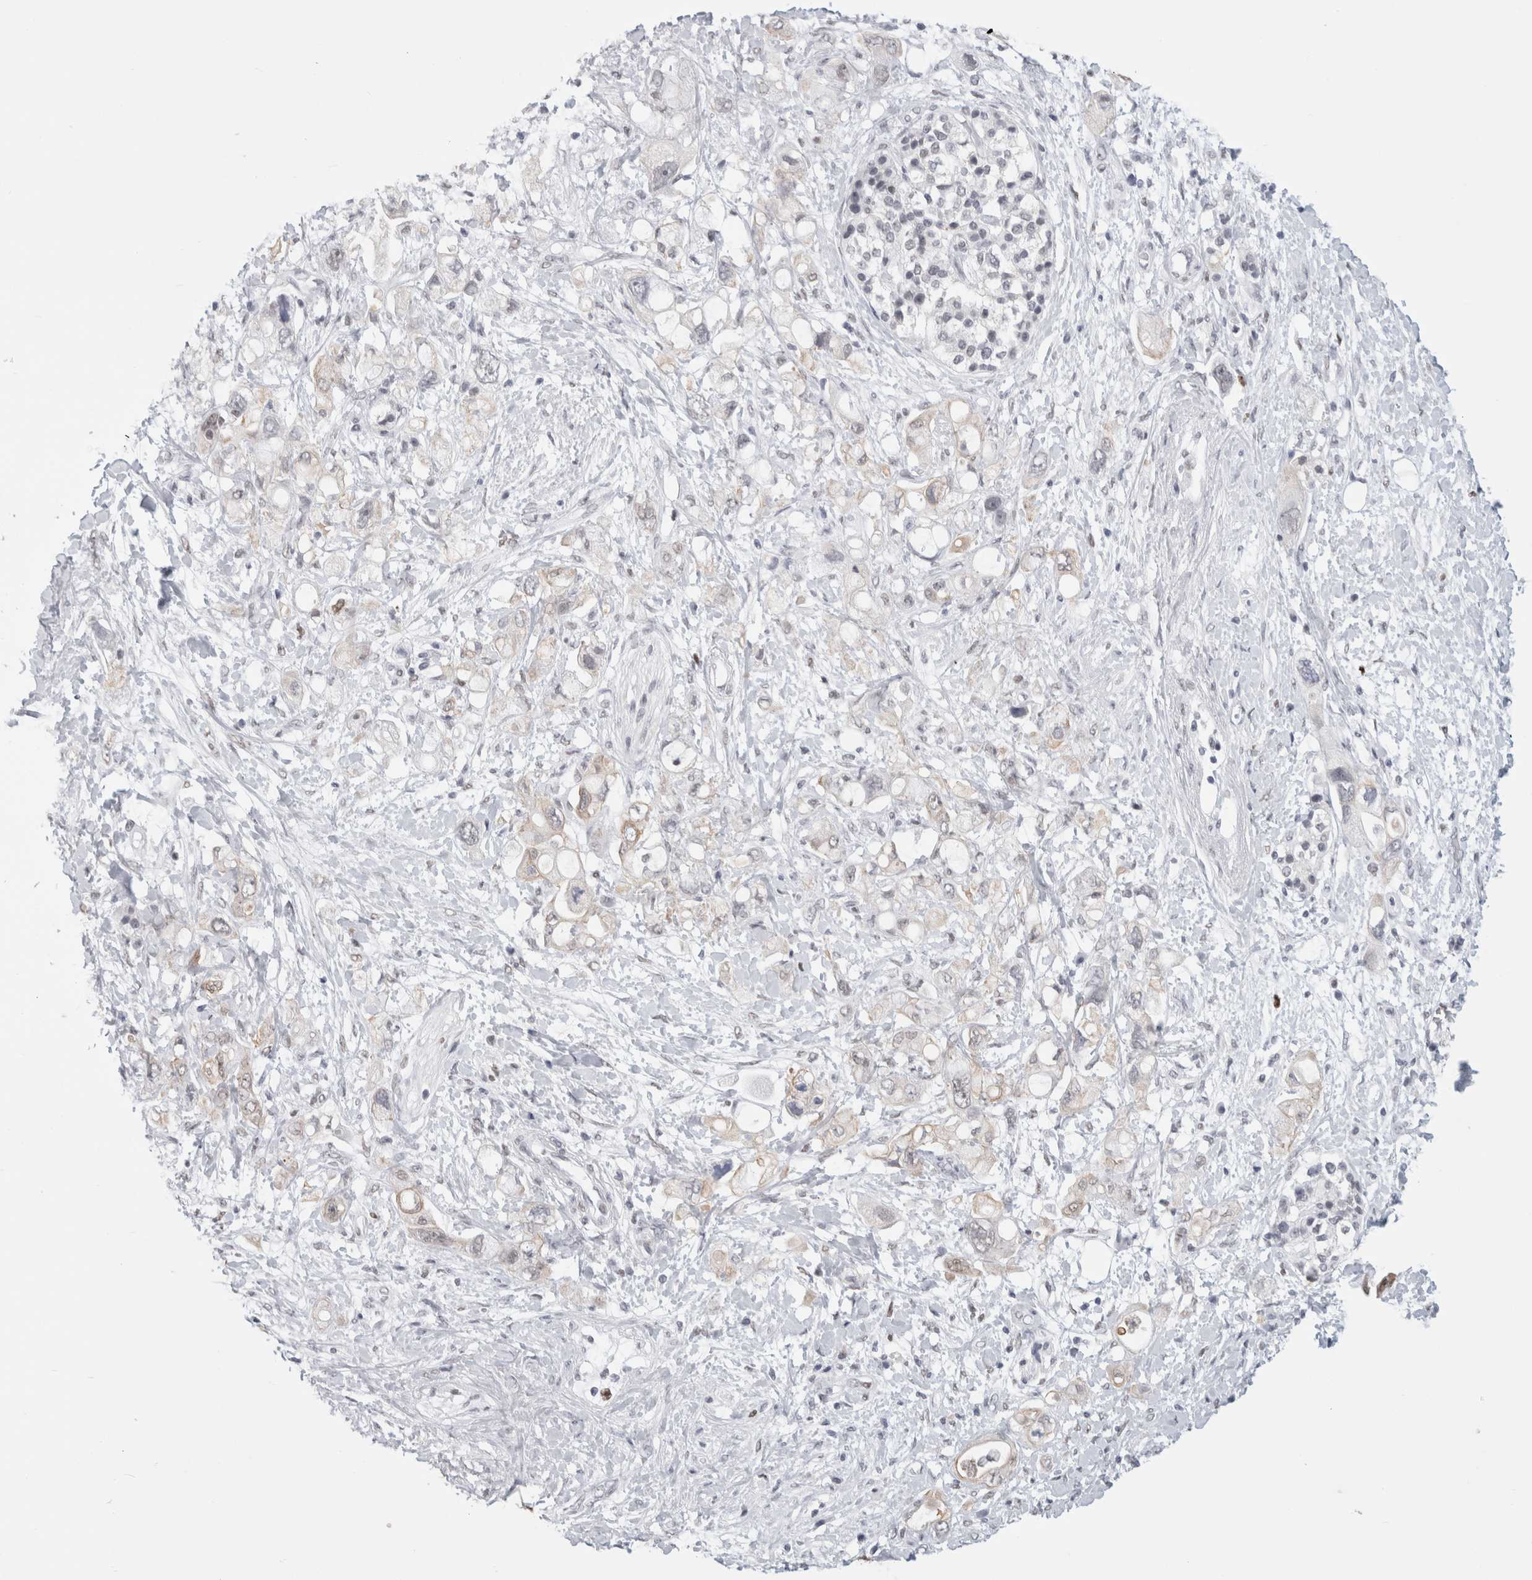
{"staining": {"intensity": "weak", "quantity": "<25%", "location": "cytoplasmic/membranous"}, "tissue": "pancreatic cancer", "cell_type": "Tumor cells", "image_type": "cancer", "snomed": [{"axis": "morphology", "description": "Adenocarcinoma, NOS"}, {"axis": "topography", "description": "Pancreas"}], "caption": "IHC of human pancreatic cancer reveals no staining in tumor cells.", "gene": "SMARCC1", "patient": {"sex": "female", "age": 56}}